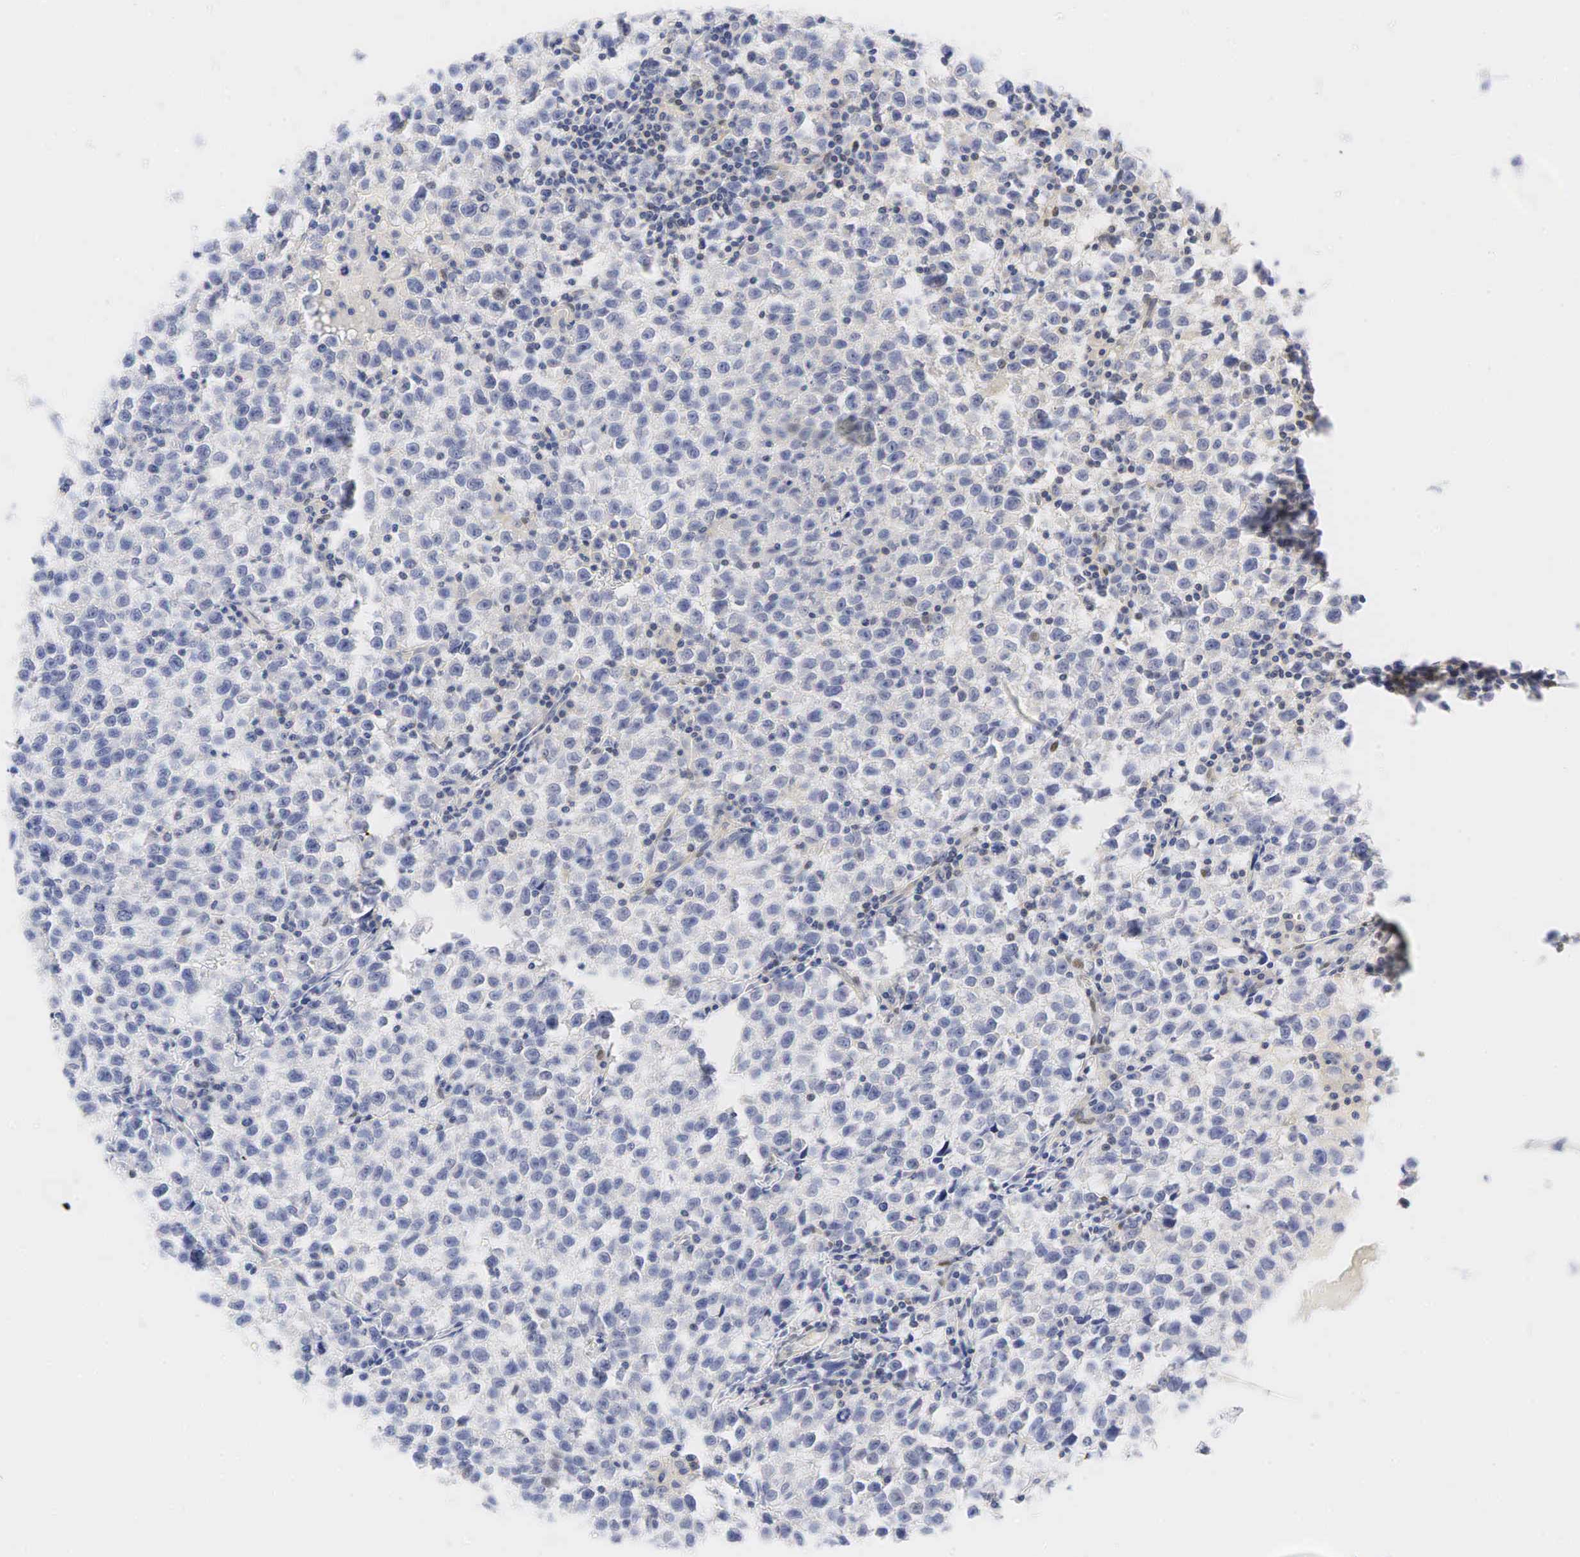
{"staining": {"intensity": "weak", "quantity": "<25%", "location": "cytoplasmic/membranous"}, "tissue": "testis cancer", "cell_type": "Tumor cells", "image_type": "cancer", "snomed": [{"axis": "morphology", "description": "Seminoma, NOS"}, {"axis": "topography", "description": "Testis"}], "caption": "Testis cancer was stained to show a protein in brown. There is no significant positivity in tumor cells.", "gene": "AR", "patient": {"sex": "male", "age": 35}}